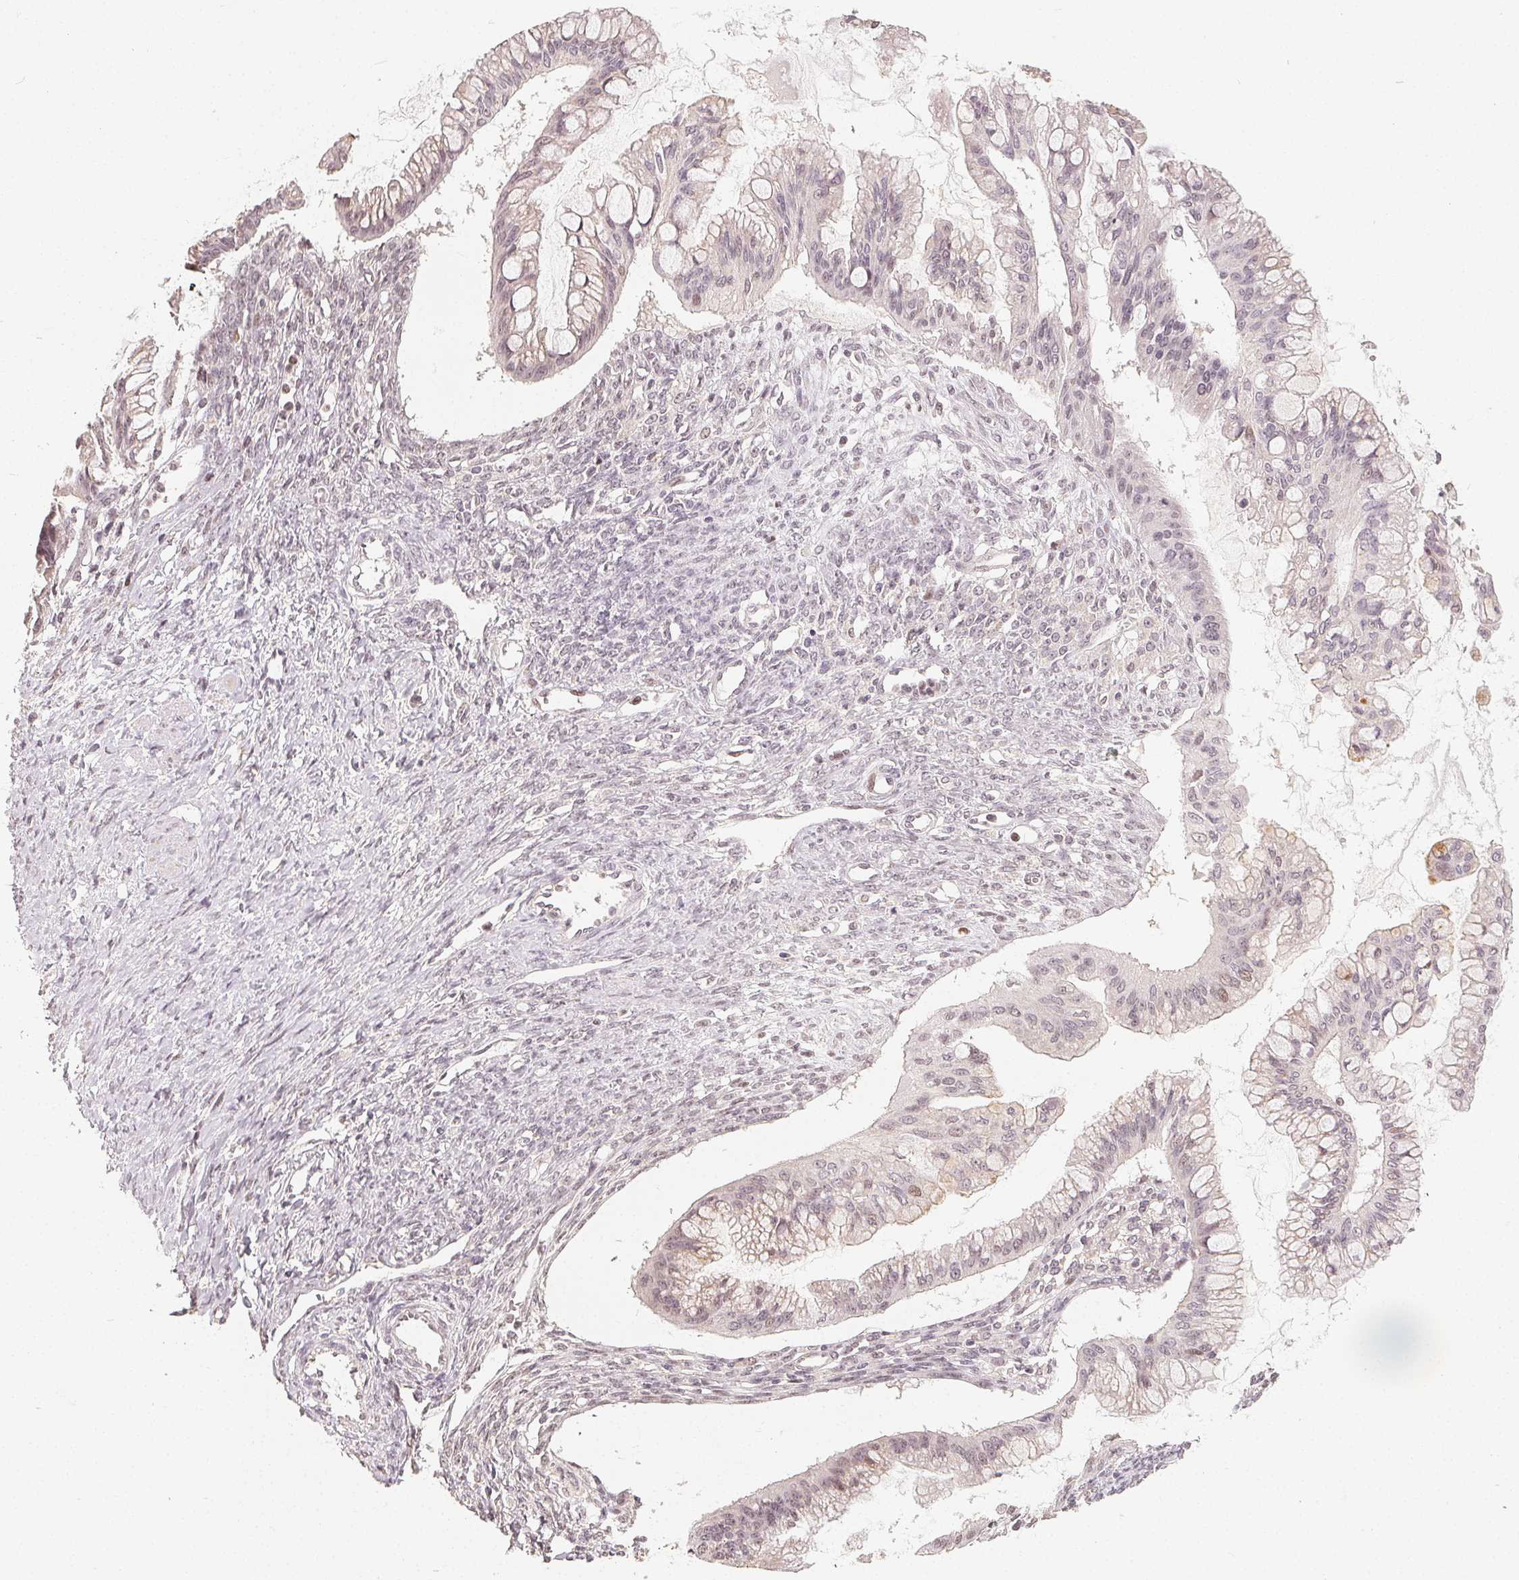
{"staining": {"intensity": "negative", "quantity": "none", "location": "none"}, "tissue": "ovarian cancer", "cell_type": "Tumor cells", "image_type": "cancer", "snomed": [{"axis": "morphology", "description": "Cystadenocarcinoma, mucinous, NOS"}, {"axis": "topography", "description": "Ovary"}], "caption": "DAB (3,3'-diaminobenzidine) immunohistochemical staining of human ovarian mucinous cystadenocarcinoma exhibits no significant expression in tumor cells.", "gene": "CCDC138", "patient": {"sex": "female", "age": 73}}